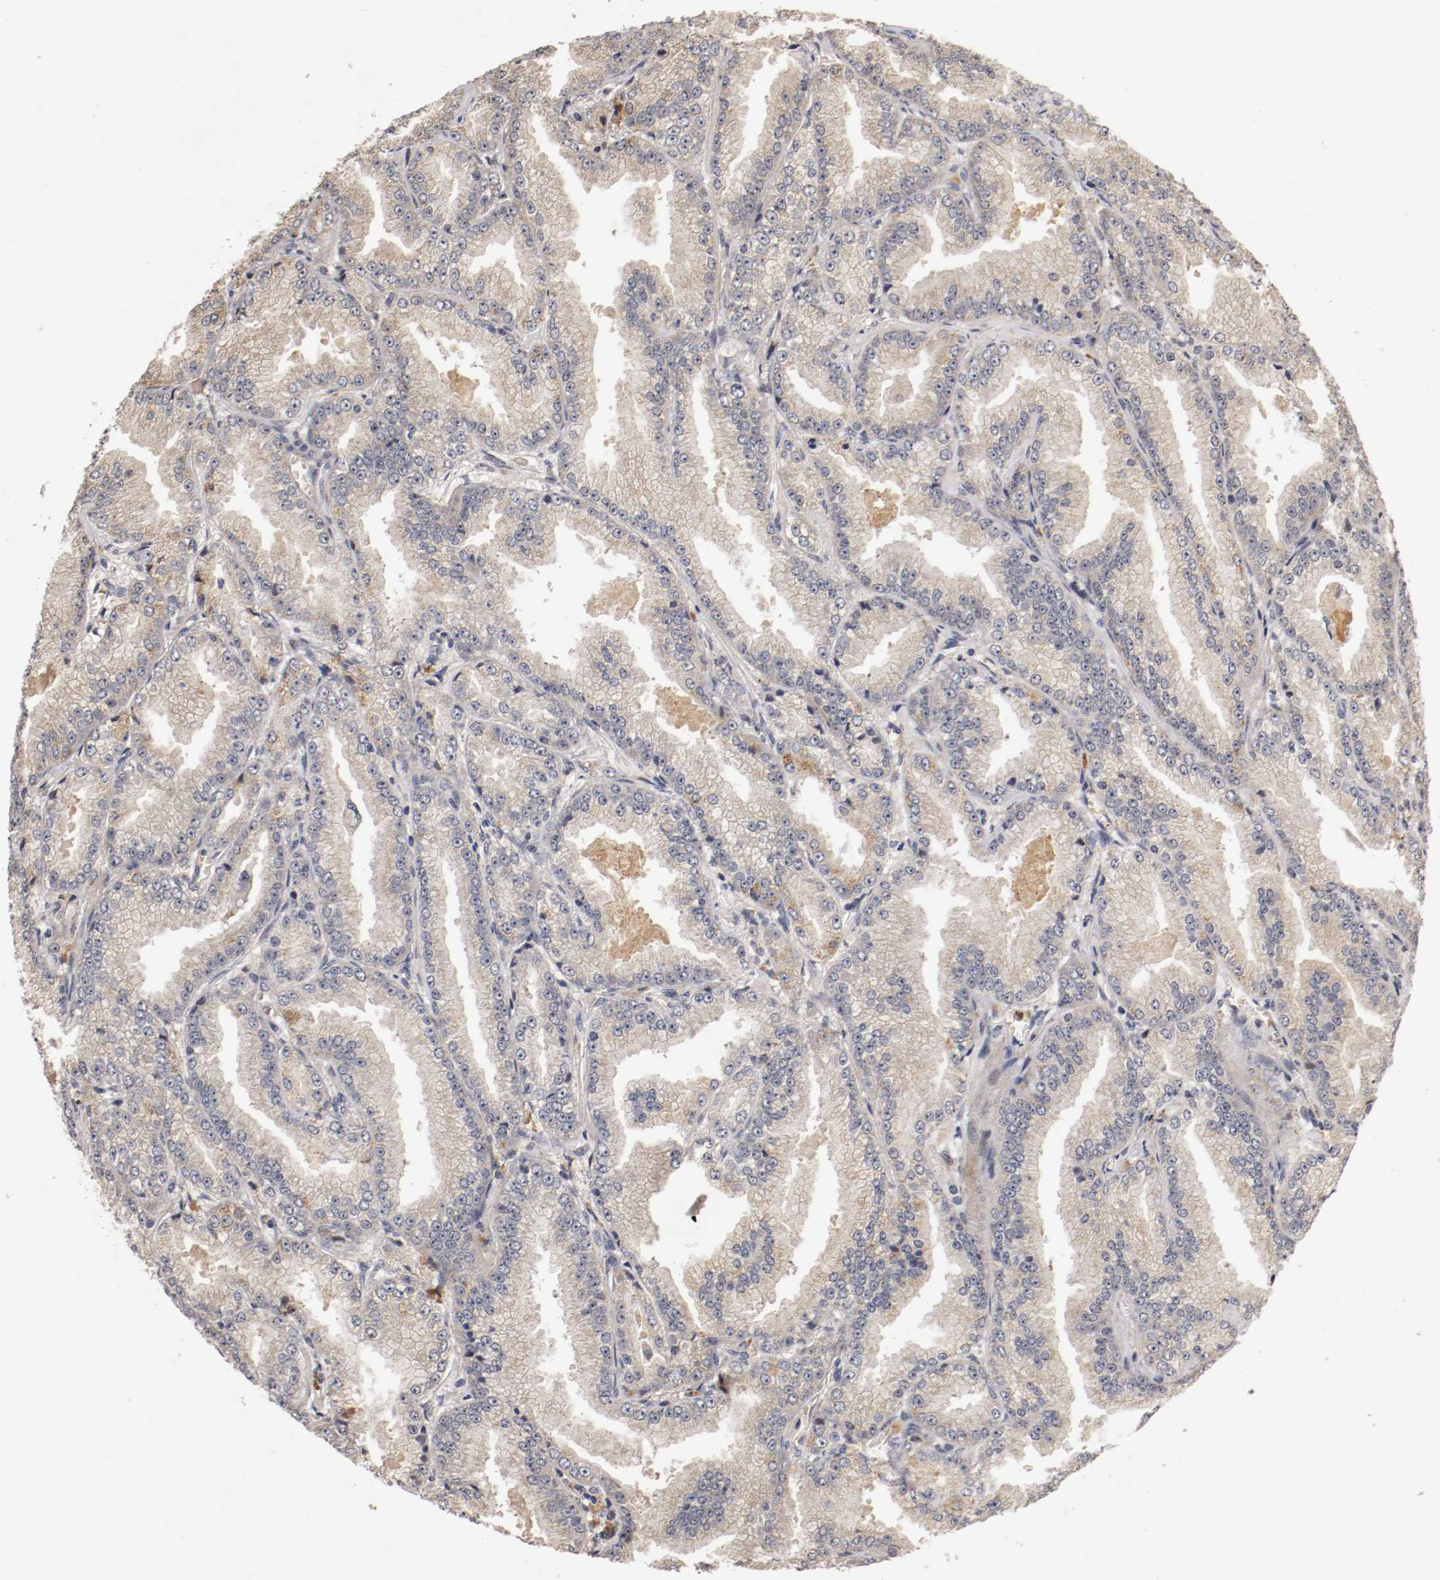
{"staining": {"intensity": "weak", "quantity": ">75%", "location": "cytoplasmic/membranous"}, "tissue": "prostate cancer", "cell_type": "Tumor cells", "image_type": "cancer", "snomed": [{"axis": "morphology", "description": "Adenocarcinoma, High grade"}, {"axis": "topography", "description": "Prostate"}], "caption": "Prostate cancer (high-grade adenocarcinoma) stained with IHC displays weak cytoplasmic/membranous staining in about >75% of tumor cells.", "gene": "TNFRSF1B", "patient": {"sex": "male", "age": 61}}